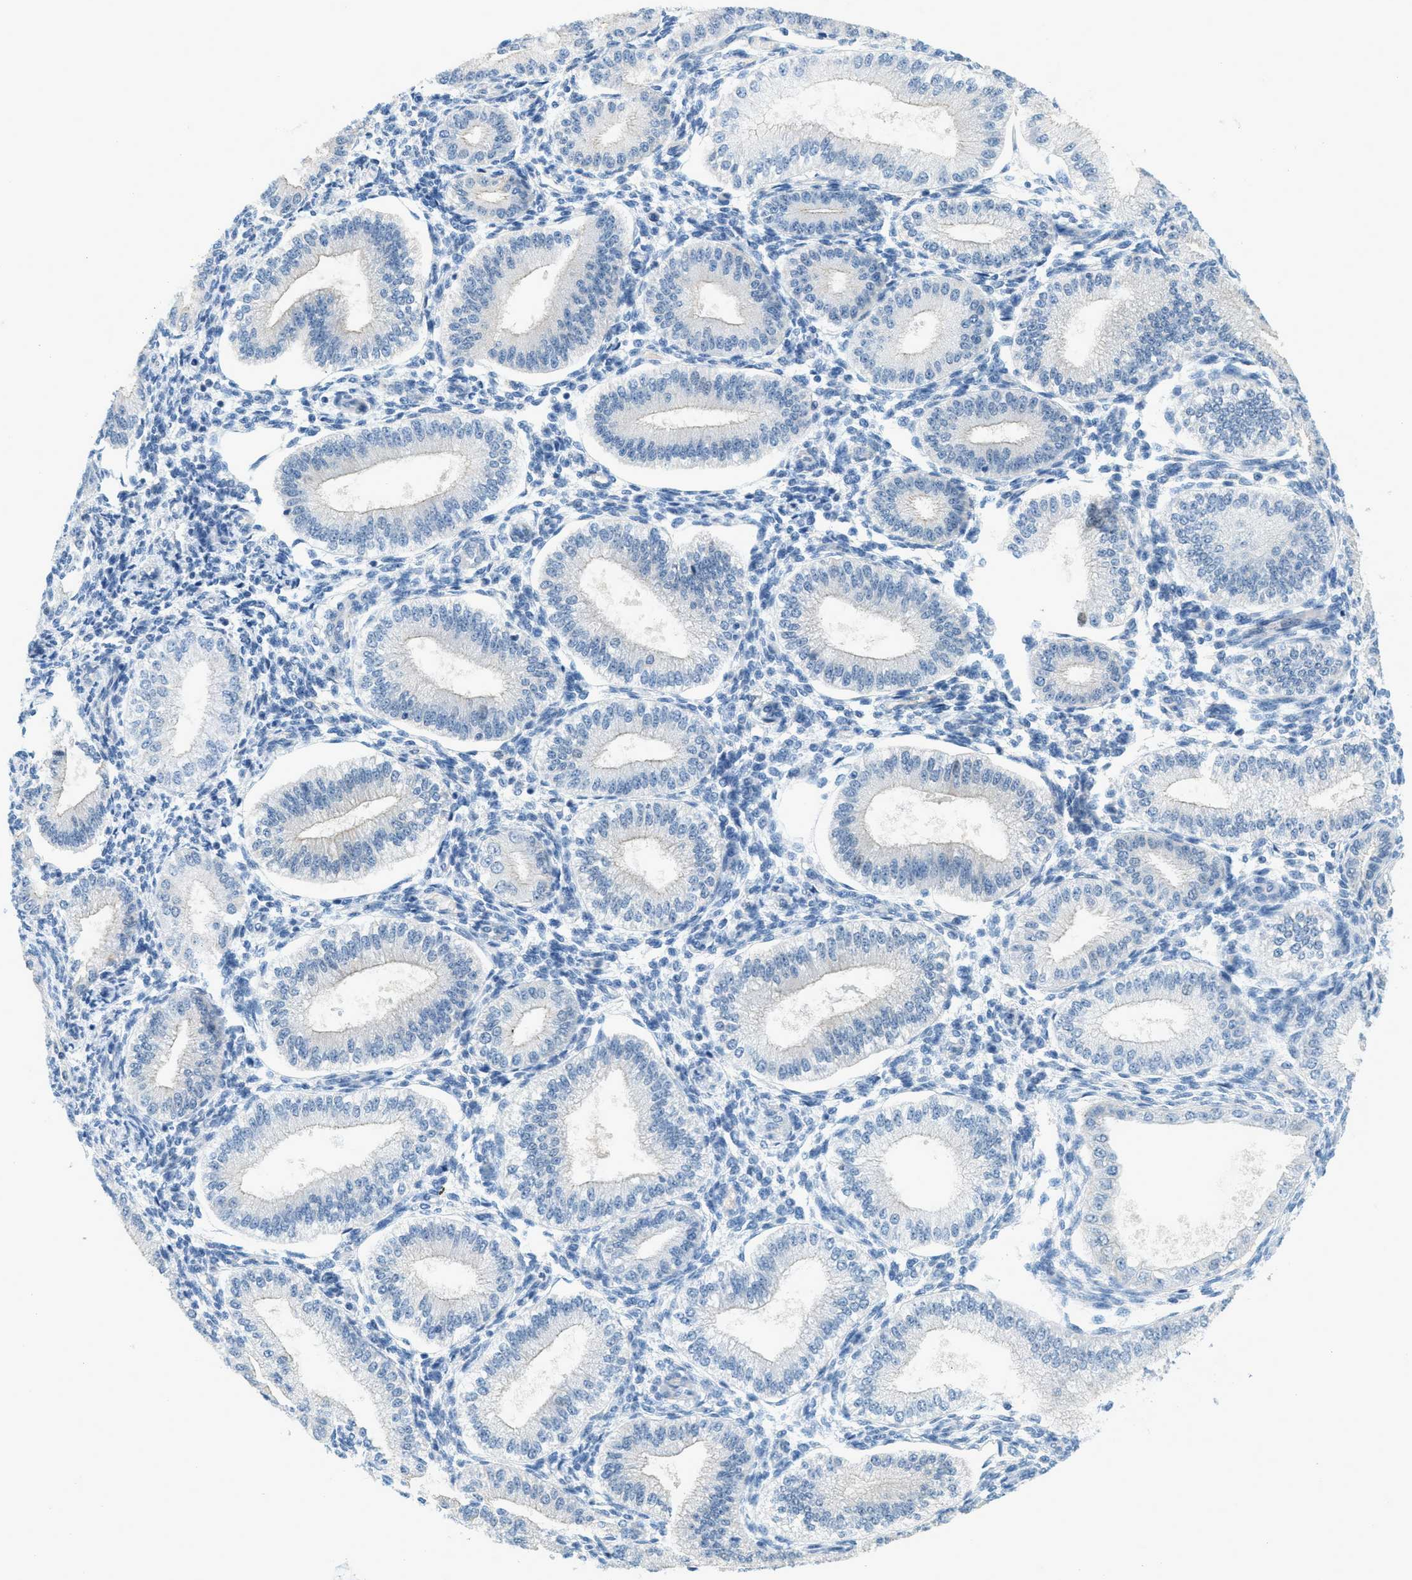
{"staining": {"intensity": "negative", "quantity": "none", "location": "none"}, "tissue": "endometrium", "cell_type": "Cells in endometrial stroma", "image_type": "normal", "snomed": [{"axis": "morphology", "description": "Normal tissue, NOS"}, {"axis": "topography", "description": "Endometrium"}], "caption": "A histopathology image of human endometrium is negative for staining in cells in endometrial stroma.", "gene": "CYP4X1", "patient": {"sex": "female", "age": 39}}